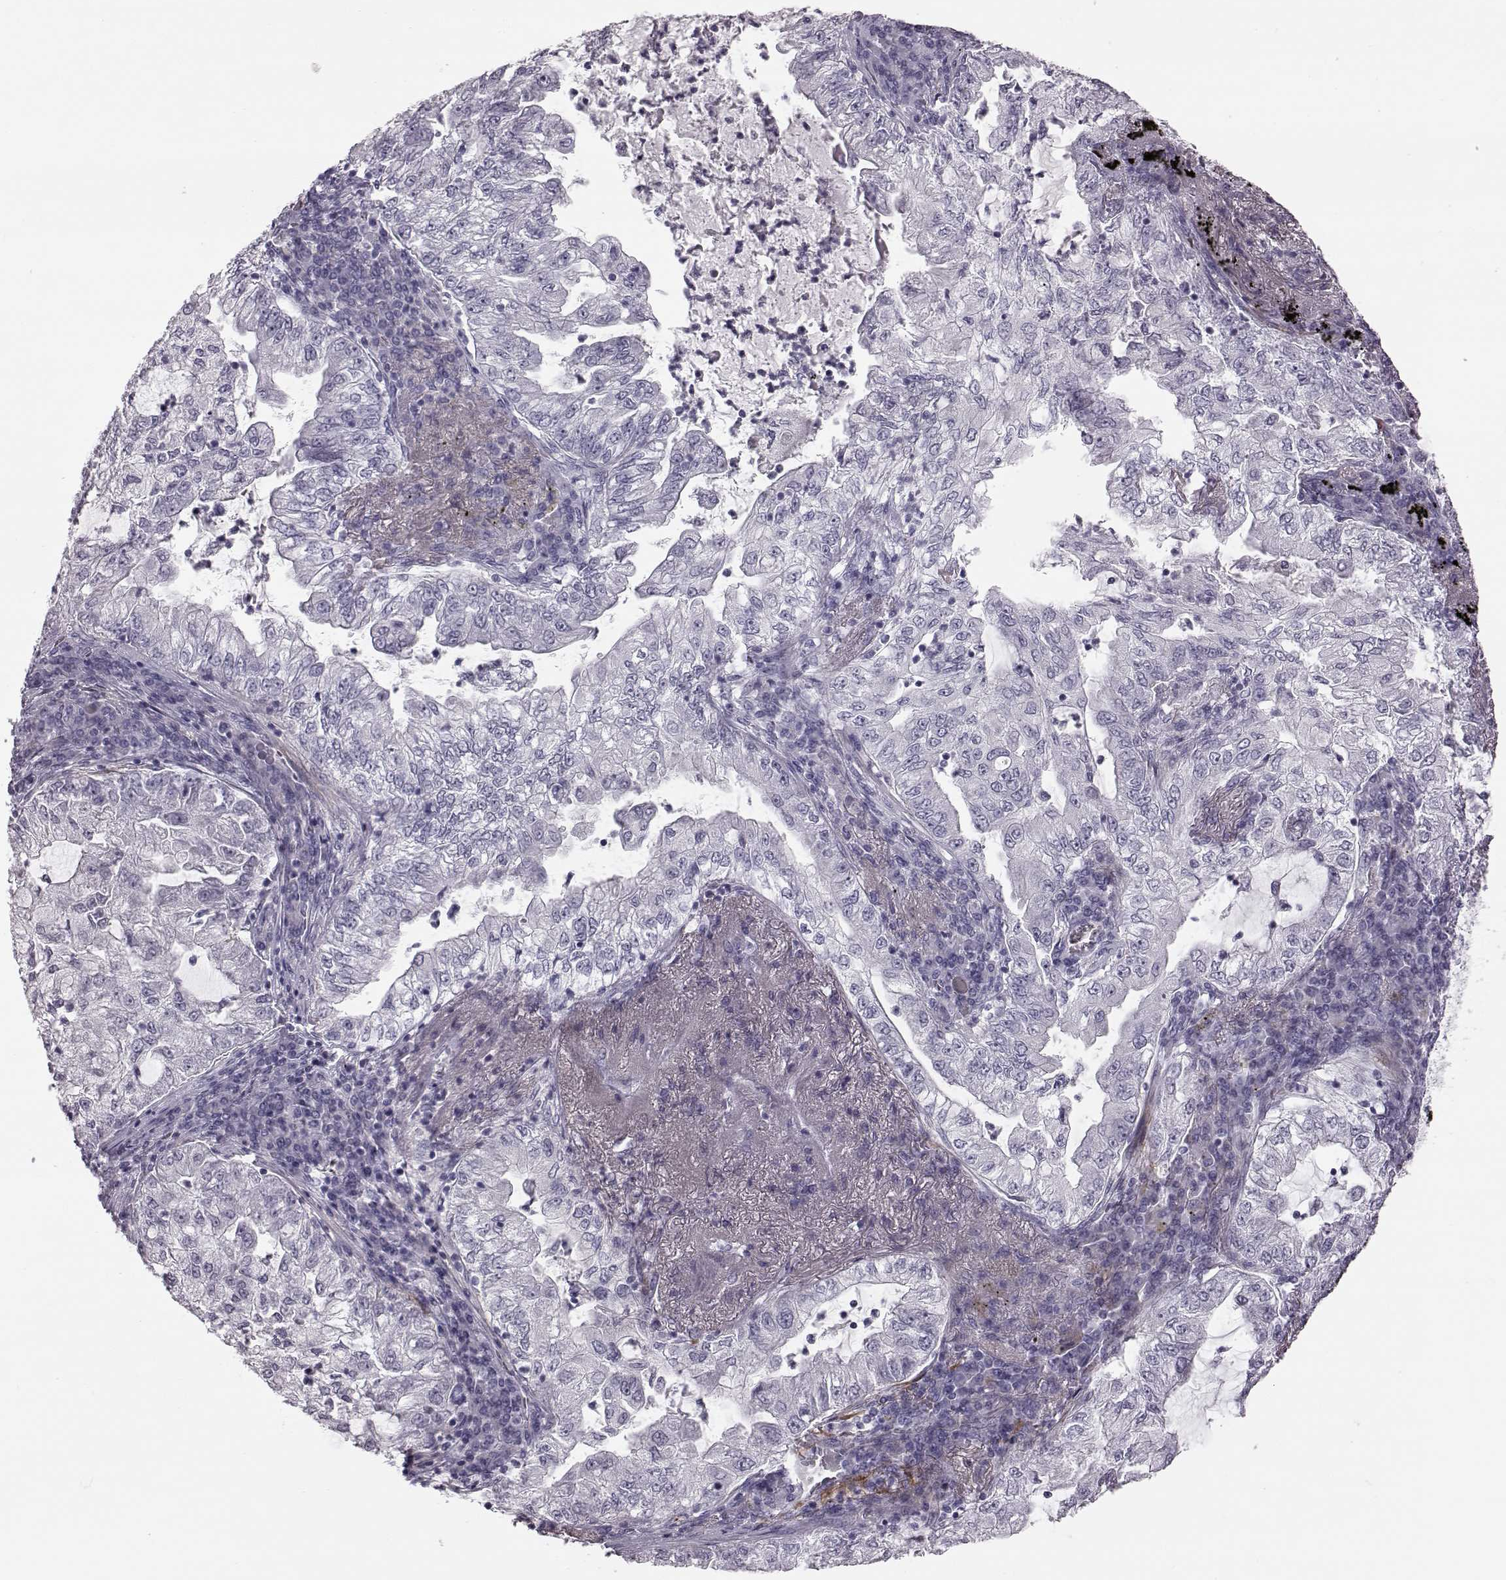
{"staining": {"intensity": "negative", "quantity": "none", "location": "none"}, "tissue": "lung cancer", "cell_type": "Tumor cells", "image_type": "cancer", "snomed": [{"axis": "morphology", "description": "Adenocarcinoma, NOS"}, {"axis": "topography", "description": "Lung"}], "caption": "The photomicrograph reveals no significant staining in tumor cells of lung cancer. The staining is performed using DAB (3,3'-diaminobenzidine) brown chromogen with nuclei counter-stained in using hematoxylin.", "gene": "ZNF433", "patient": {"sex": "female", "age": 73}}